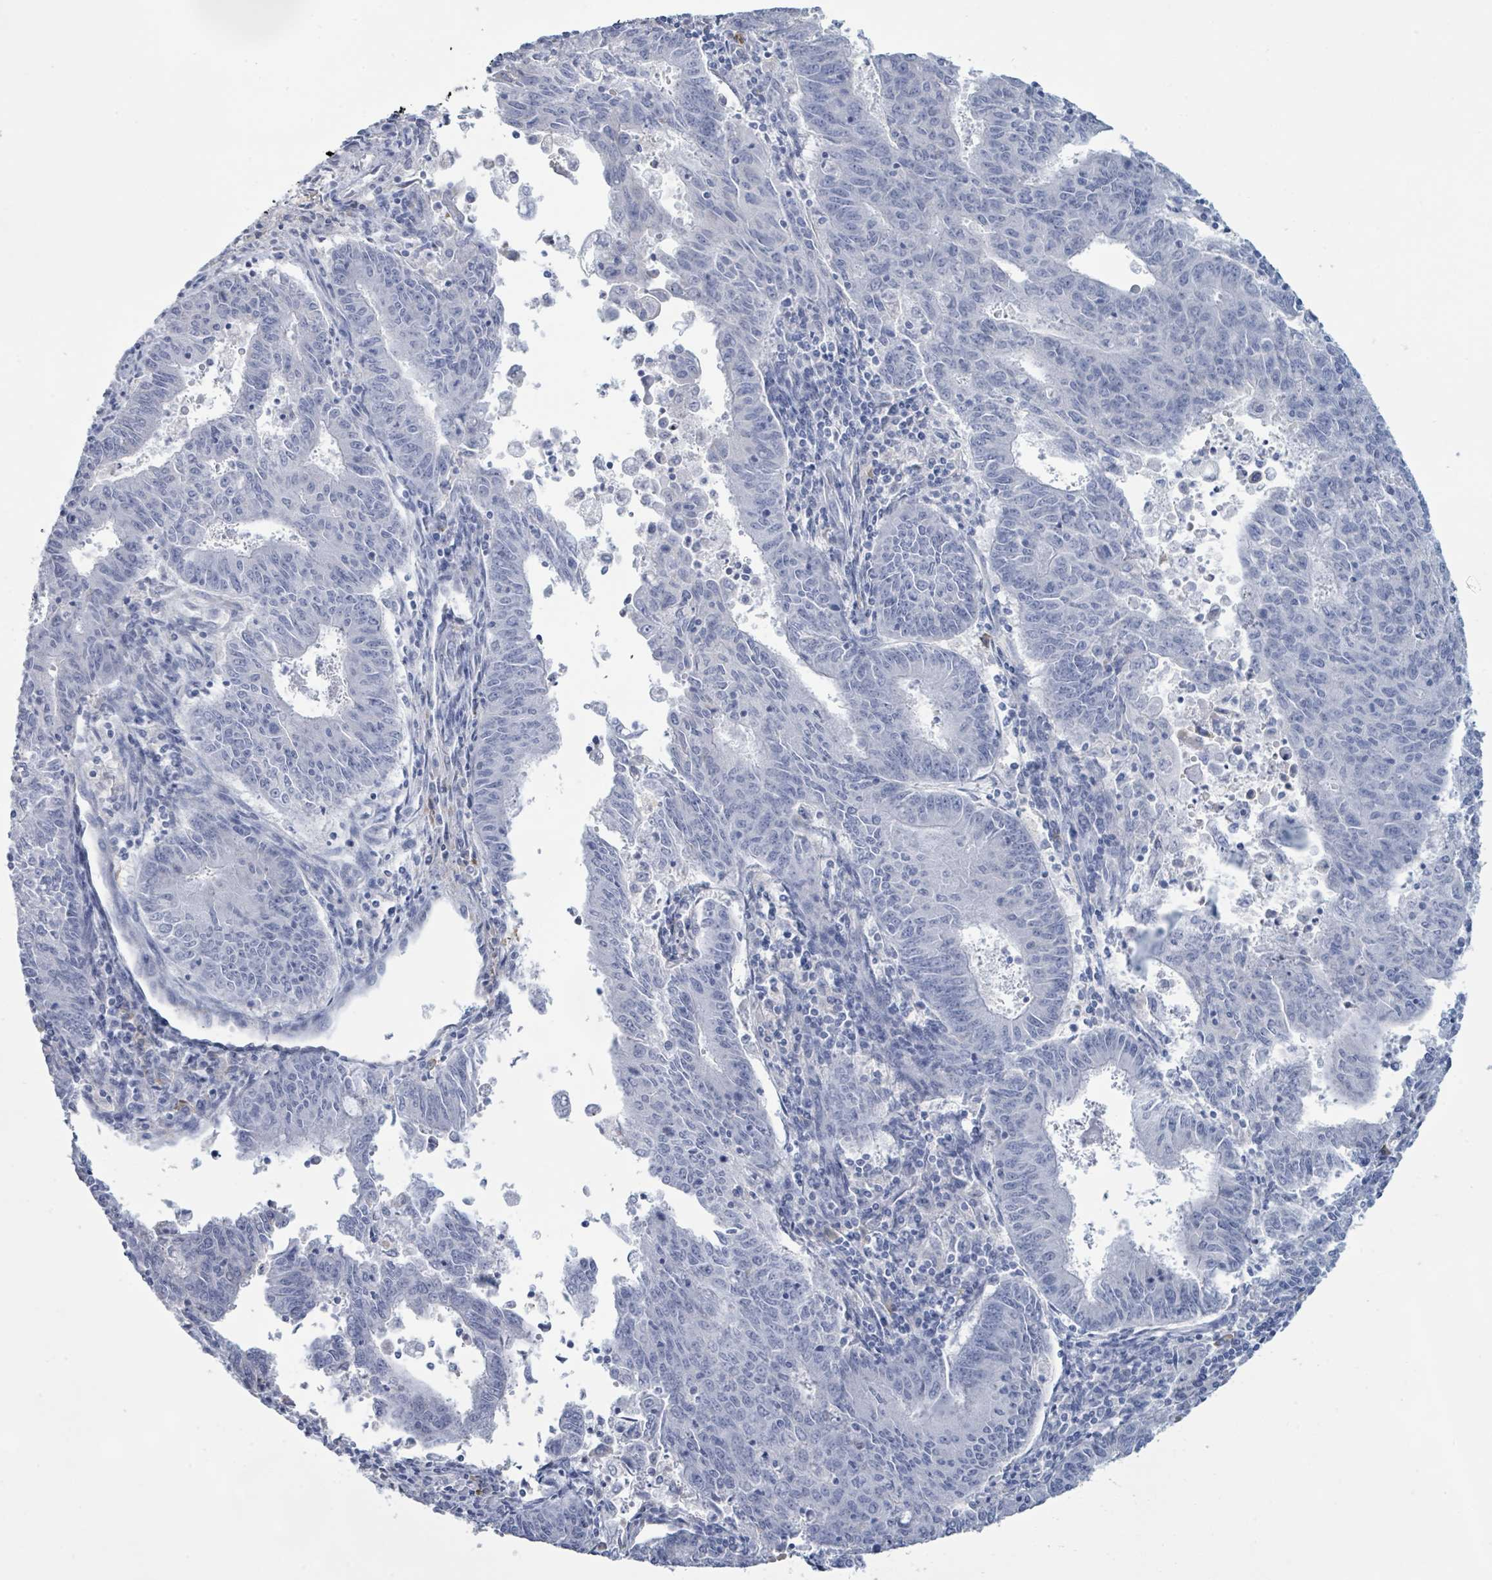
{"staining": {"intensity": "negative", "quantity": "none", "location": "none"}, "tissue": "endometrial cancer", "cell_type": "Tumor cells", "image_type": "cancer", "snomed": [{"axis": "morphology", "description": "Adenocarcinoma, NOS"}, {"axis": "topography", "description": "Endometrium"}], "caption": "Immunohistochemistry photomicrograph of human endometrial adenocarcinoma stained for a protein (brown), which demonstrates no expression in tumor cells.", "gene": "PGA3", "patient": {"sex": "female", "age": 59}}